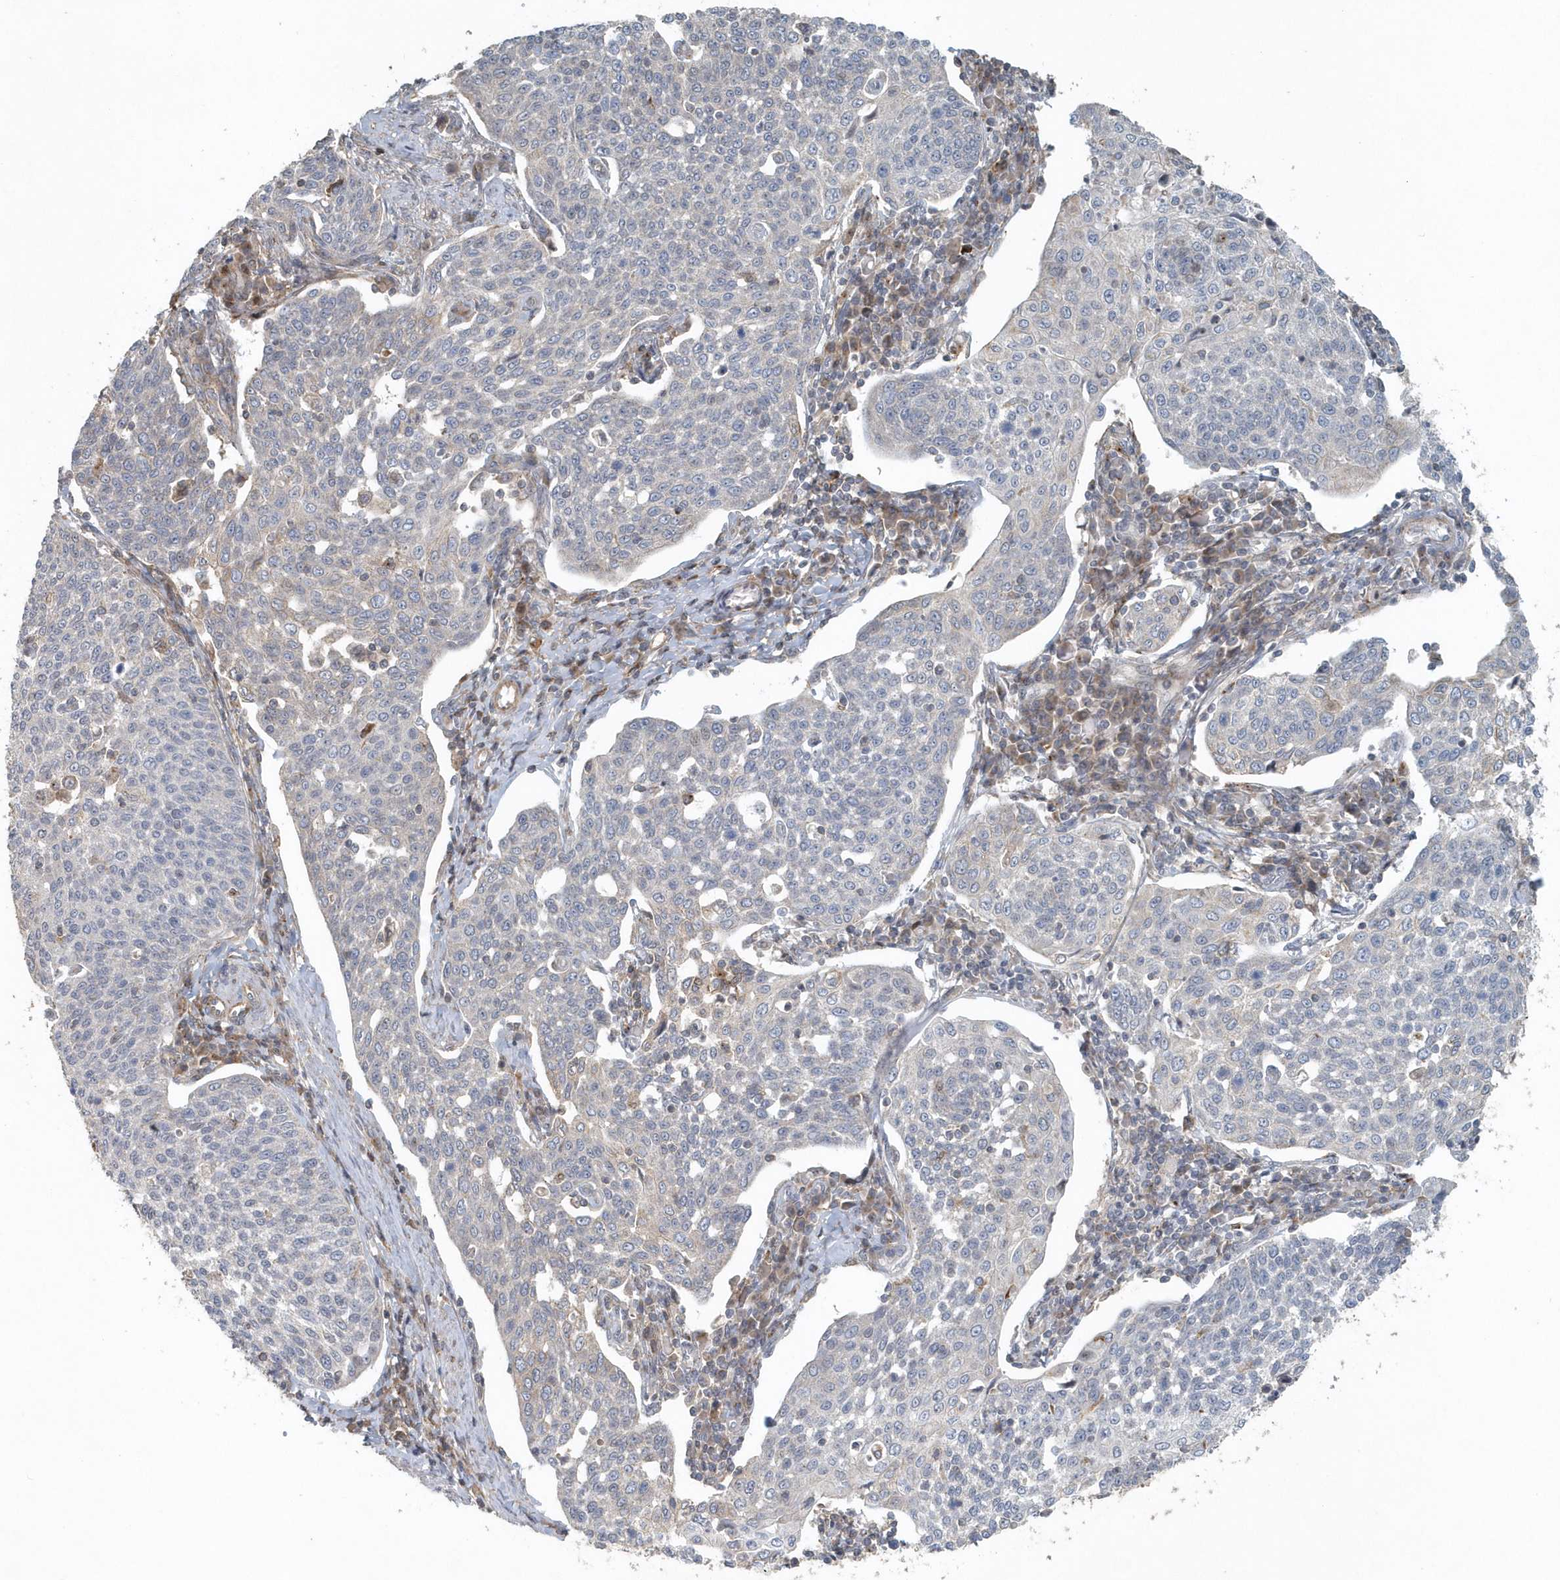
{"staining": {"intensity": "negative", "quantity": "none", "location": "none"}, "tissue": "cervical cancer", "cell_type": "Tumor cells", "image_type": "cancer", "snomed": [{"axis": "morphology", "description": "Squamous cell carcinoma, NOS"}, {"axis": "topography", "description": "Cervix"}], "caption": "Protein analysis of squamous cell carcinoma (cervical) displays no significant expression in tumor cells.", "gene": "MMUT", "patient": {"sex": "female", "age": 34}}